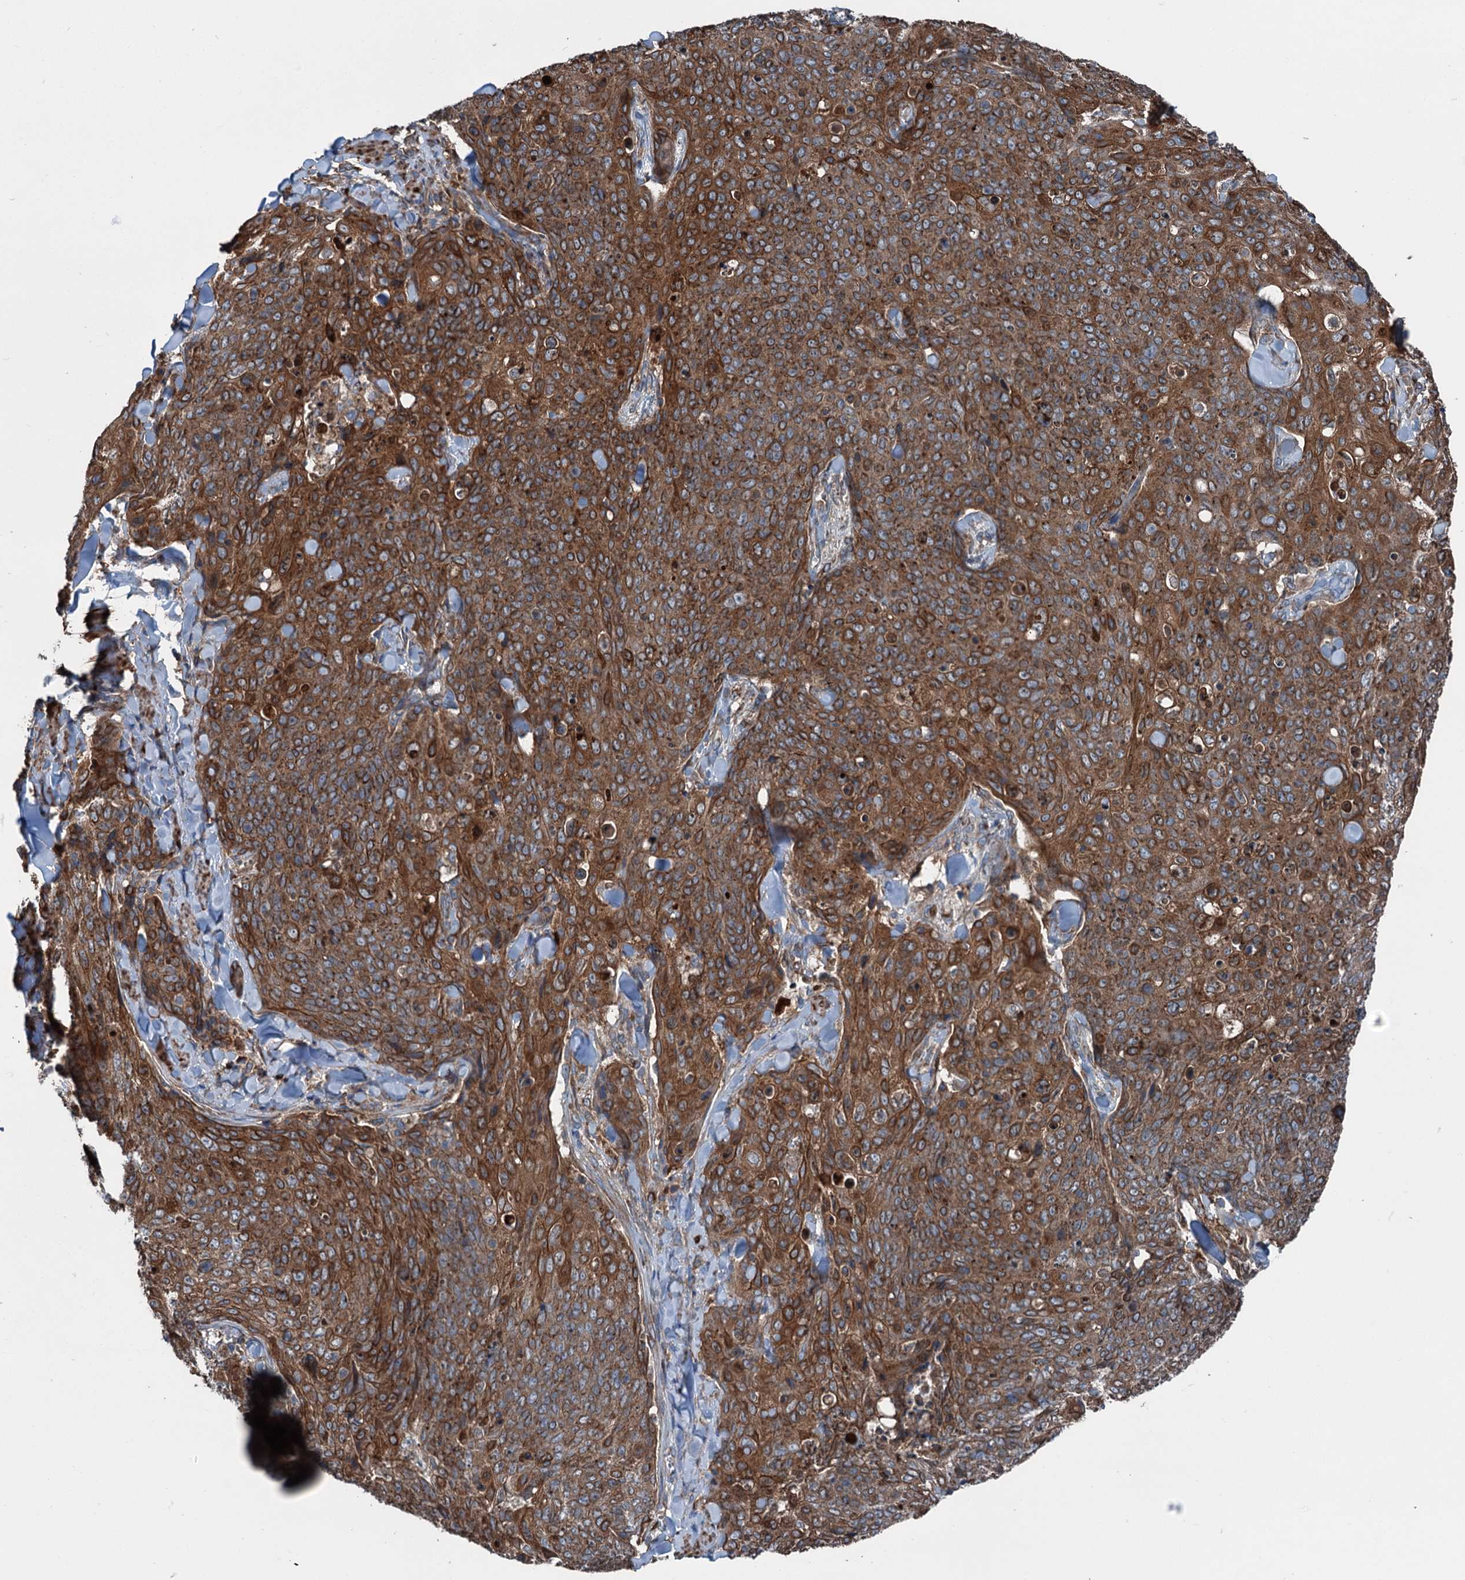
{"staining": {"intensity": "strong", "quantity": ">75%", "location": "cytoplasmic/membranous"}, "tissue": "skin cancer", "cell_type": "Tumor cells", "image_type": "cancer", "snomed": [{"axis": "morphology", "description": "Squamous cell carcinoma, NOS"}, {"axis": "topography", "description": "Skin"}, {"axis": "topography", "description": "Vulva"}], "caption": "A brown stain labels strong cytoplasmic/membranous expression of a protein in human skin cancer tumor cells.", "gene": "CALCOCO1", "patient": {"sex": "female", "age": 85}}